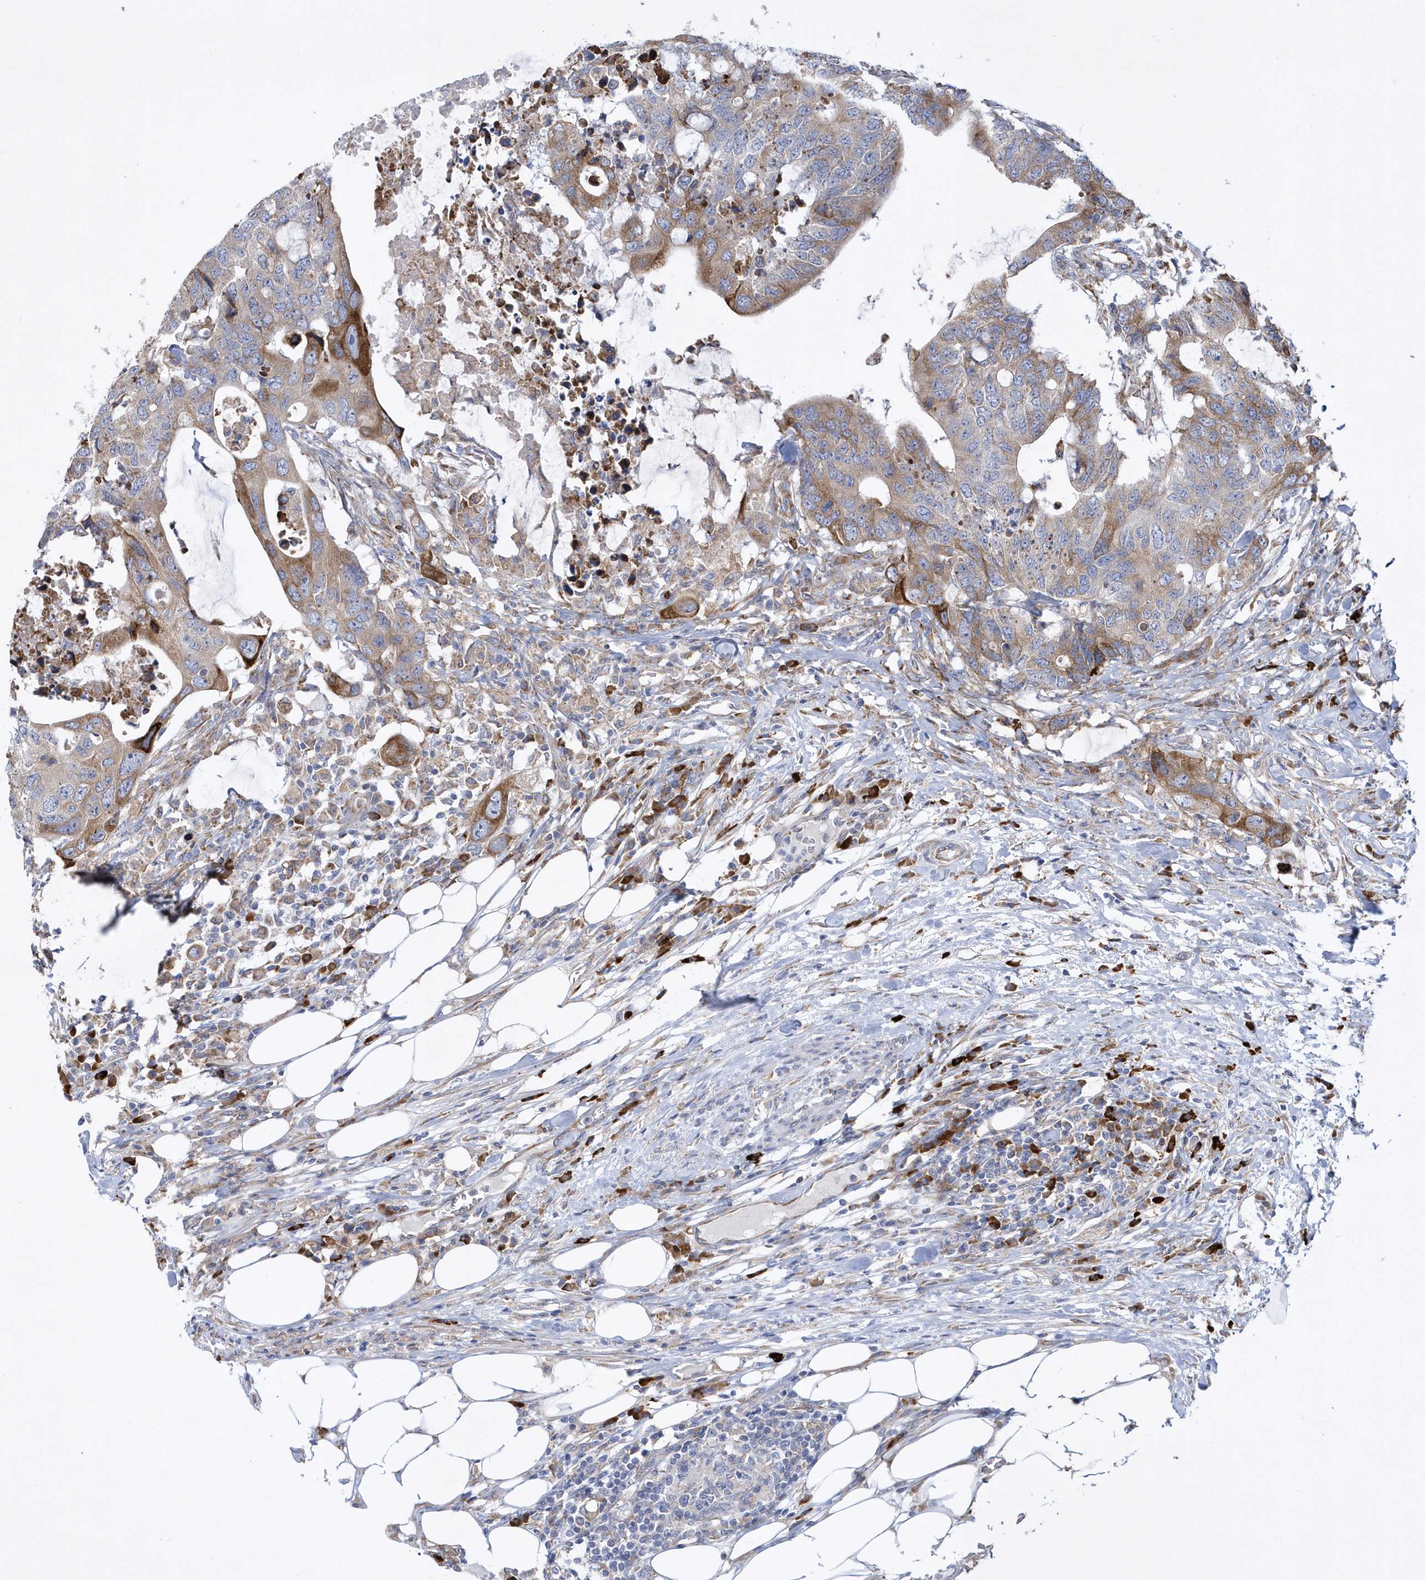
{"staining": {"intensity": "moderate", "quantity": "25%-75%", "location": "cytoplasmic/membranous"}, "tissue": "colorectal cancer", "cell_type": "Tumor cells", "image_type": "cancer", "snomed": [{"axis": "morphology", "description": "Adenocarcinoma, NOS"}, {"axis": "topography", "description": "Colon"}], "caption": "A photomicrograph of human colorectal adenocarcinoma stained for a protein displays moderate cytoplasmic/membranous brown staining in tumor cells.", "gene": "MED31", "patient": {"sex": "male", "age": 71}}